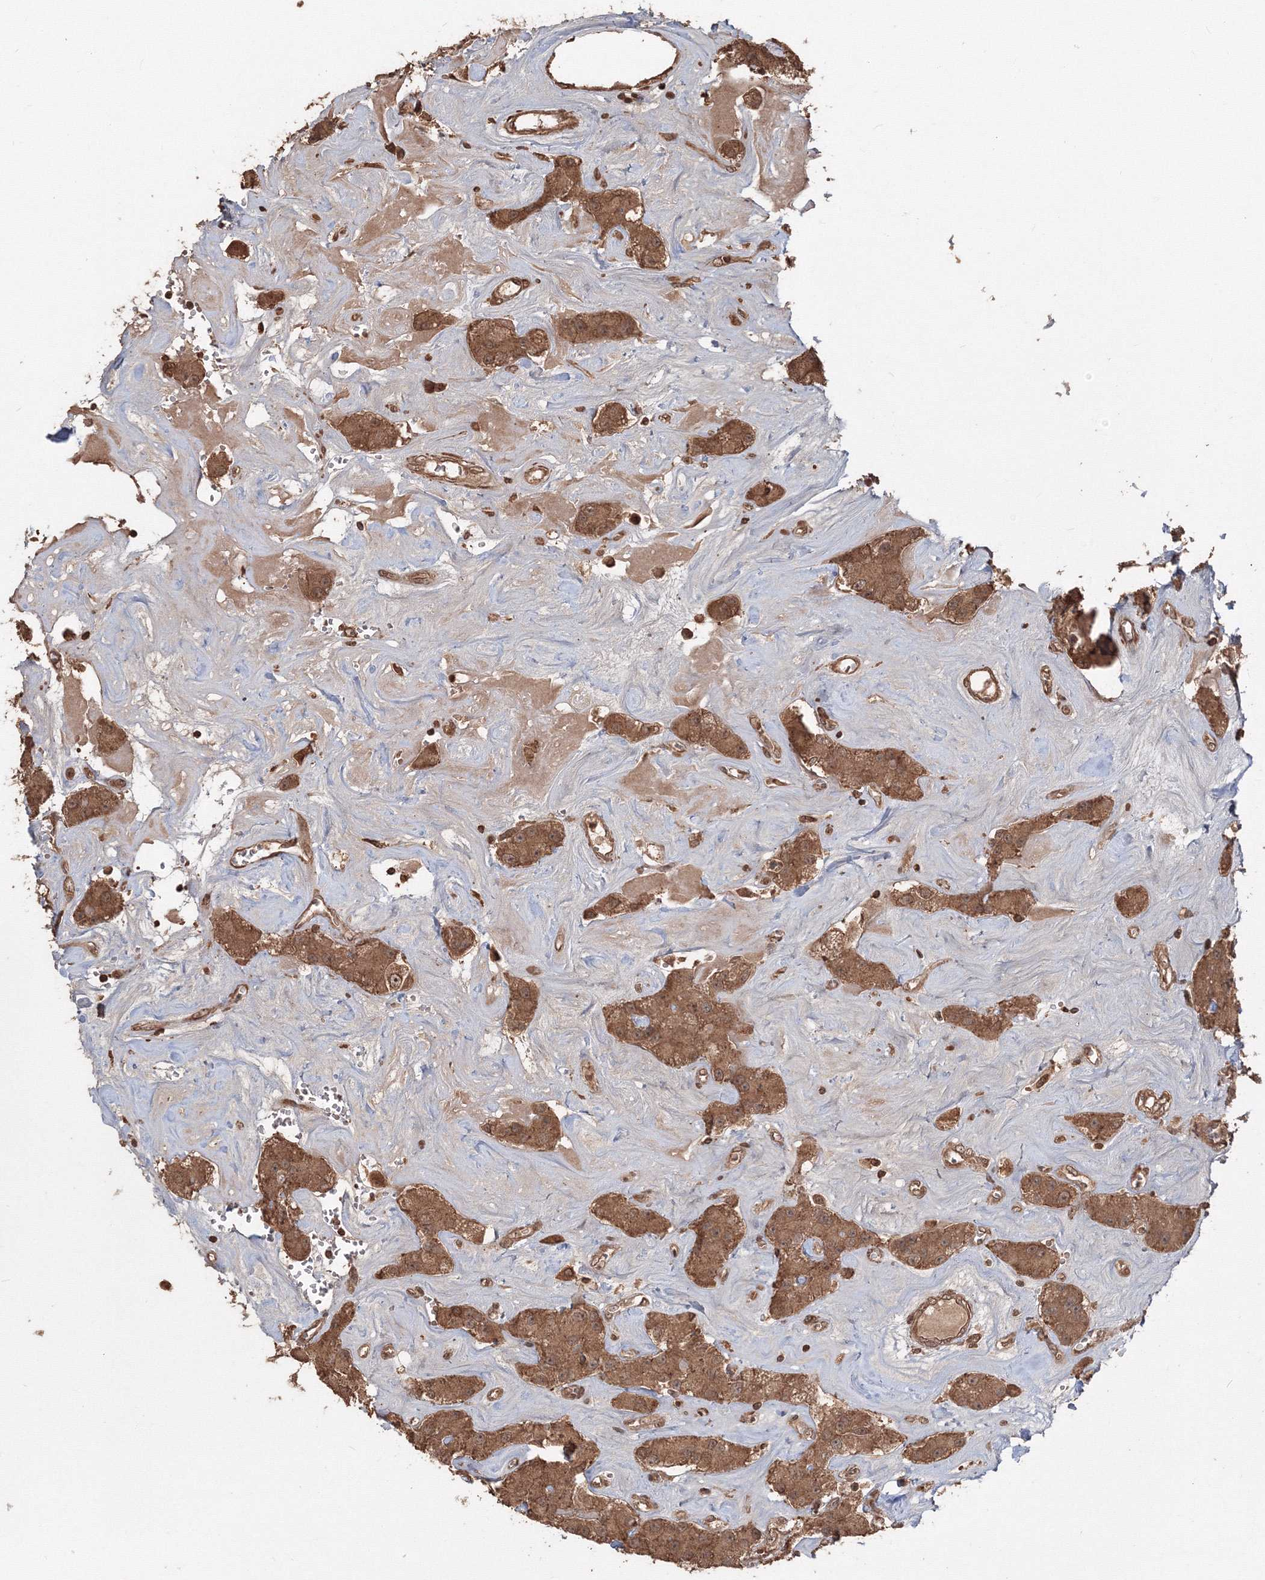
{"staining": {"intensity": "moderate", "quantity": ">75%", "location": "cytoplasmic/membranous"}, "tissue": "carcinoid", "cell_type": "Tumor cells", "image_type": "cancer", "snomed": [{"axis": "morphology", "description": "Carcinoid, malignant, NOS"}, {"axis": "topography", "description": "Pancreas"}], "caption": "An image of malignant carcinoid stained for a protein displays moderate cytoplasmic/membranous brown staining in tumor cells. The staining was performed using DAB, with brown indicating positive protein expression. Nuclei are stained blue with hematoxylin.", "gene": "CCDC122", "patient": {"sex": "male", "age": 41}}